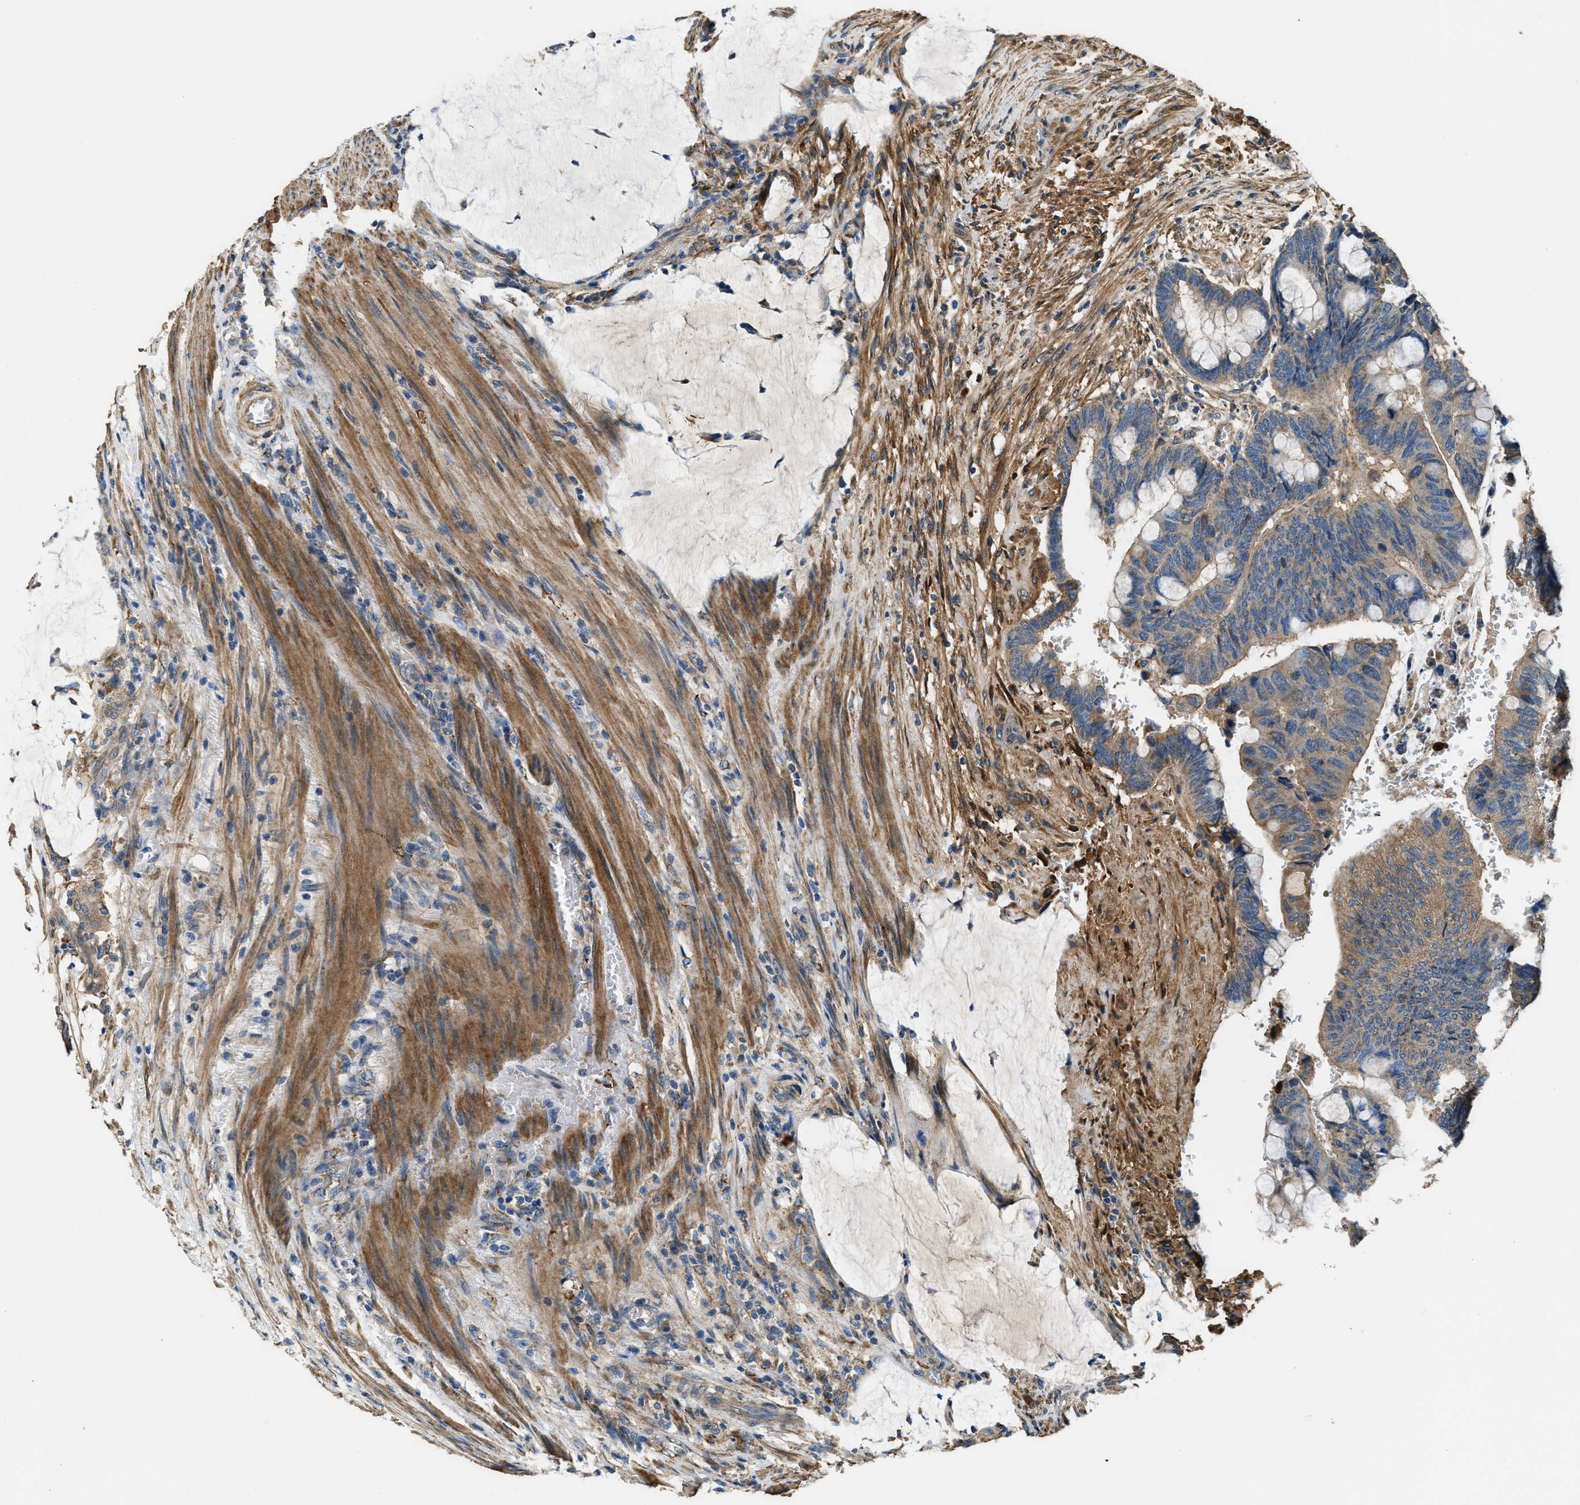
{"staining": {"intensity": "moderate", "quantity": ">75%", "location": "cytoplasmic/membranous"}, "tissue": "colorectal cancer", "cell_type": "Tumor cells", "image_type": "cancer", "snomed": [{"axis": "morphology", "description": "Normal tissue, NOS"}, {"axis": "morphology", "description": "Adenocarcinoma, NOS"}, {"axis": "topography", "description": "Rectum"}, {"axis": "topography", "description": "Peripheral nerve tissue"}], "caption": "There is medium levels of moderate cytoplasmic/membranous expression in tumor cells of colorectal adenocarcinoma, as demonstrated by immunohistochemical staining (brown color).", "gene": "THBS2", "patient": {"sex": "male", "age": 92}}